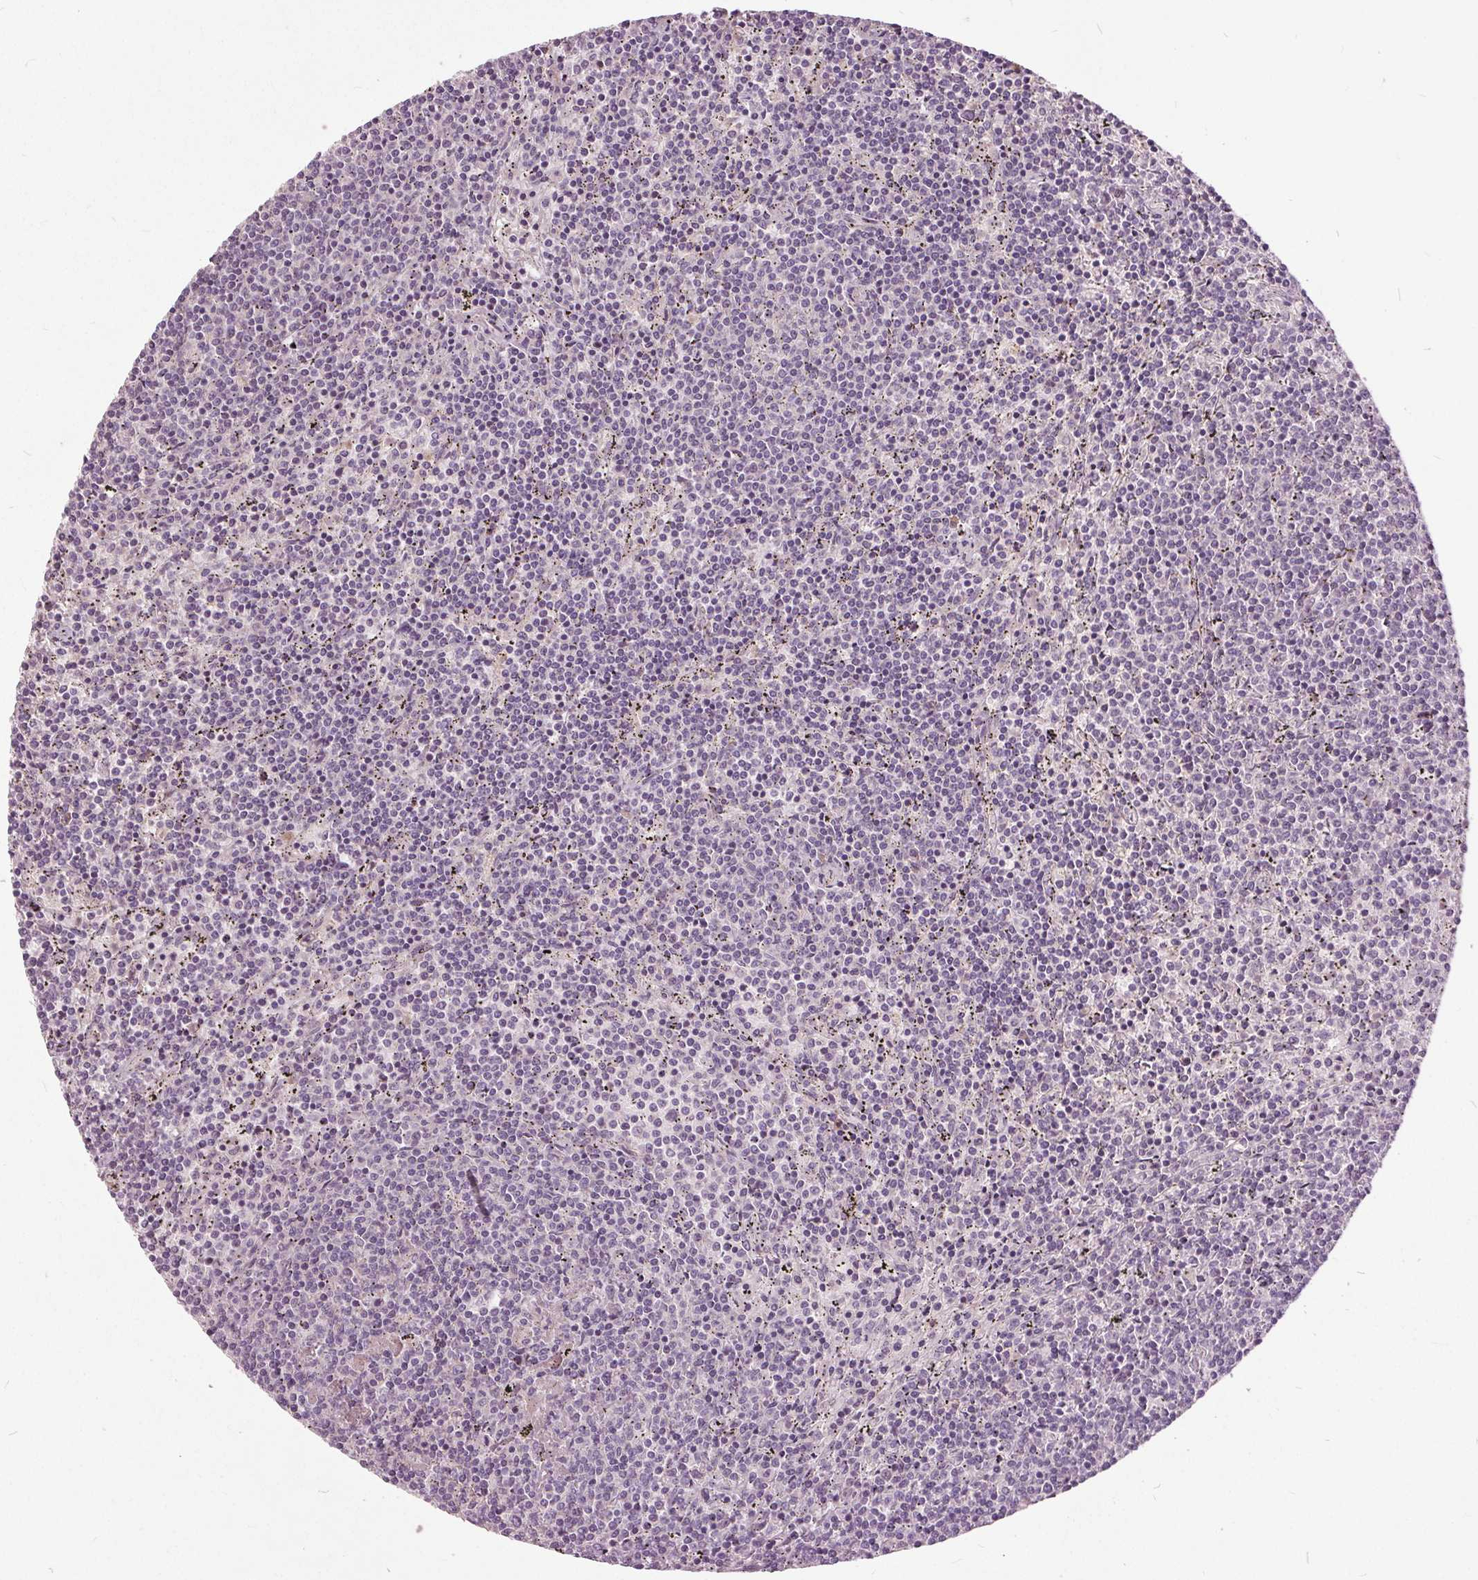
{"staining": {"intensity": "negative", "quantity": "none", "location": "none"}, "tissue": "lymphoma", "cell_type": "Tumor cells", "image_type": "cancer", "snomed": [{"axis": "morphology", "description": "Malignant lymphoma, non-Hodgkin's type, Low grade"}, {"axis": "topography", "description": "Spleen"}], "caption": "Immunohistochemistry image of neoplastic tissue: malignant lymphoma, non-Hodgkin's type (low-grade) stained with DAB (3,3'-diaminobenzidine) displays no significant protein positivity in tumor cells.", "gene": "PDGFD", "patient": {"sex": "female", "age": 50}}